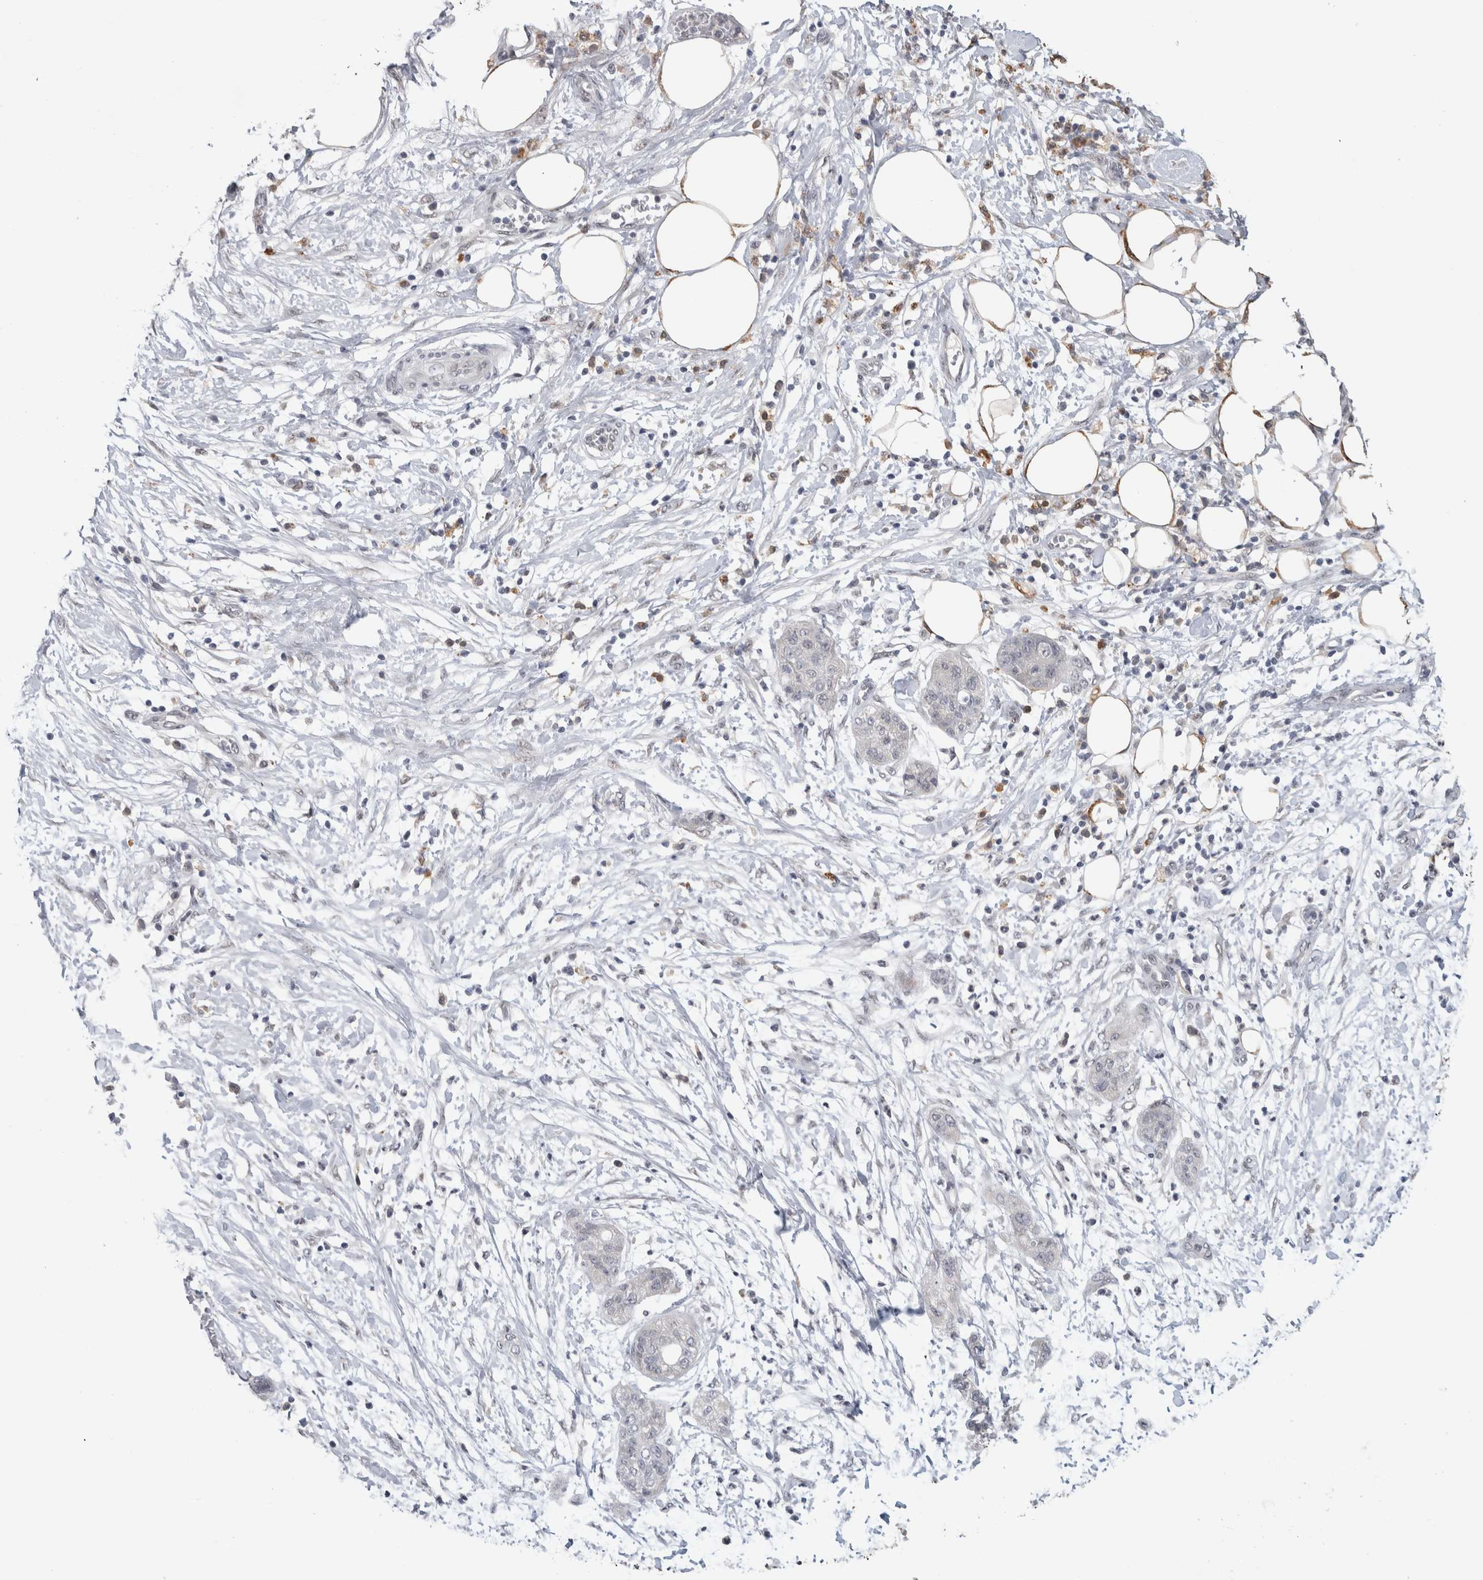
{"staining": {"intensity": "negative", "quantity": "none", "location": "none"}, "tissue": "pancreatic cancer", "cell_type": "Tumor cells", "image_type": "cancer", "snomed": [{"axis": "morphology", "description": "Adenocarcinoma, NOS"}, {"axis": "topography", "description": "Pancreas"}], "caption": "Histopathology image shows no protein expression in tumor cells of adenocarcinoma (pancreatic) tissue.", "gene": "PRXL2A", "patient": {"sex": "female", "age": 78}}